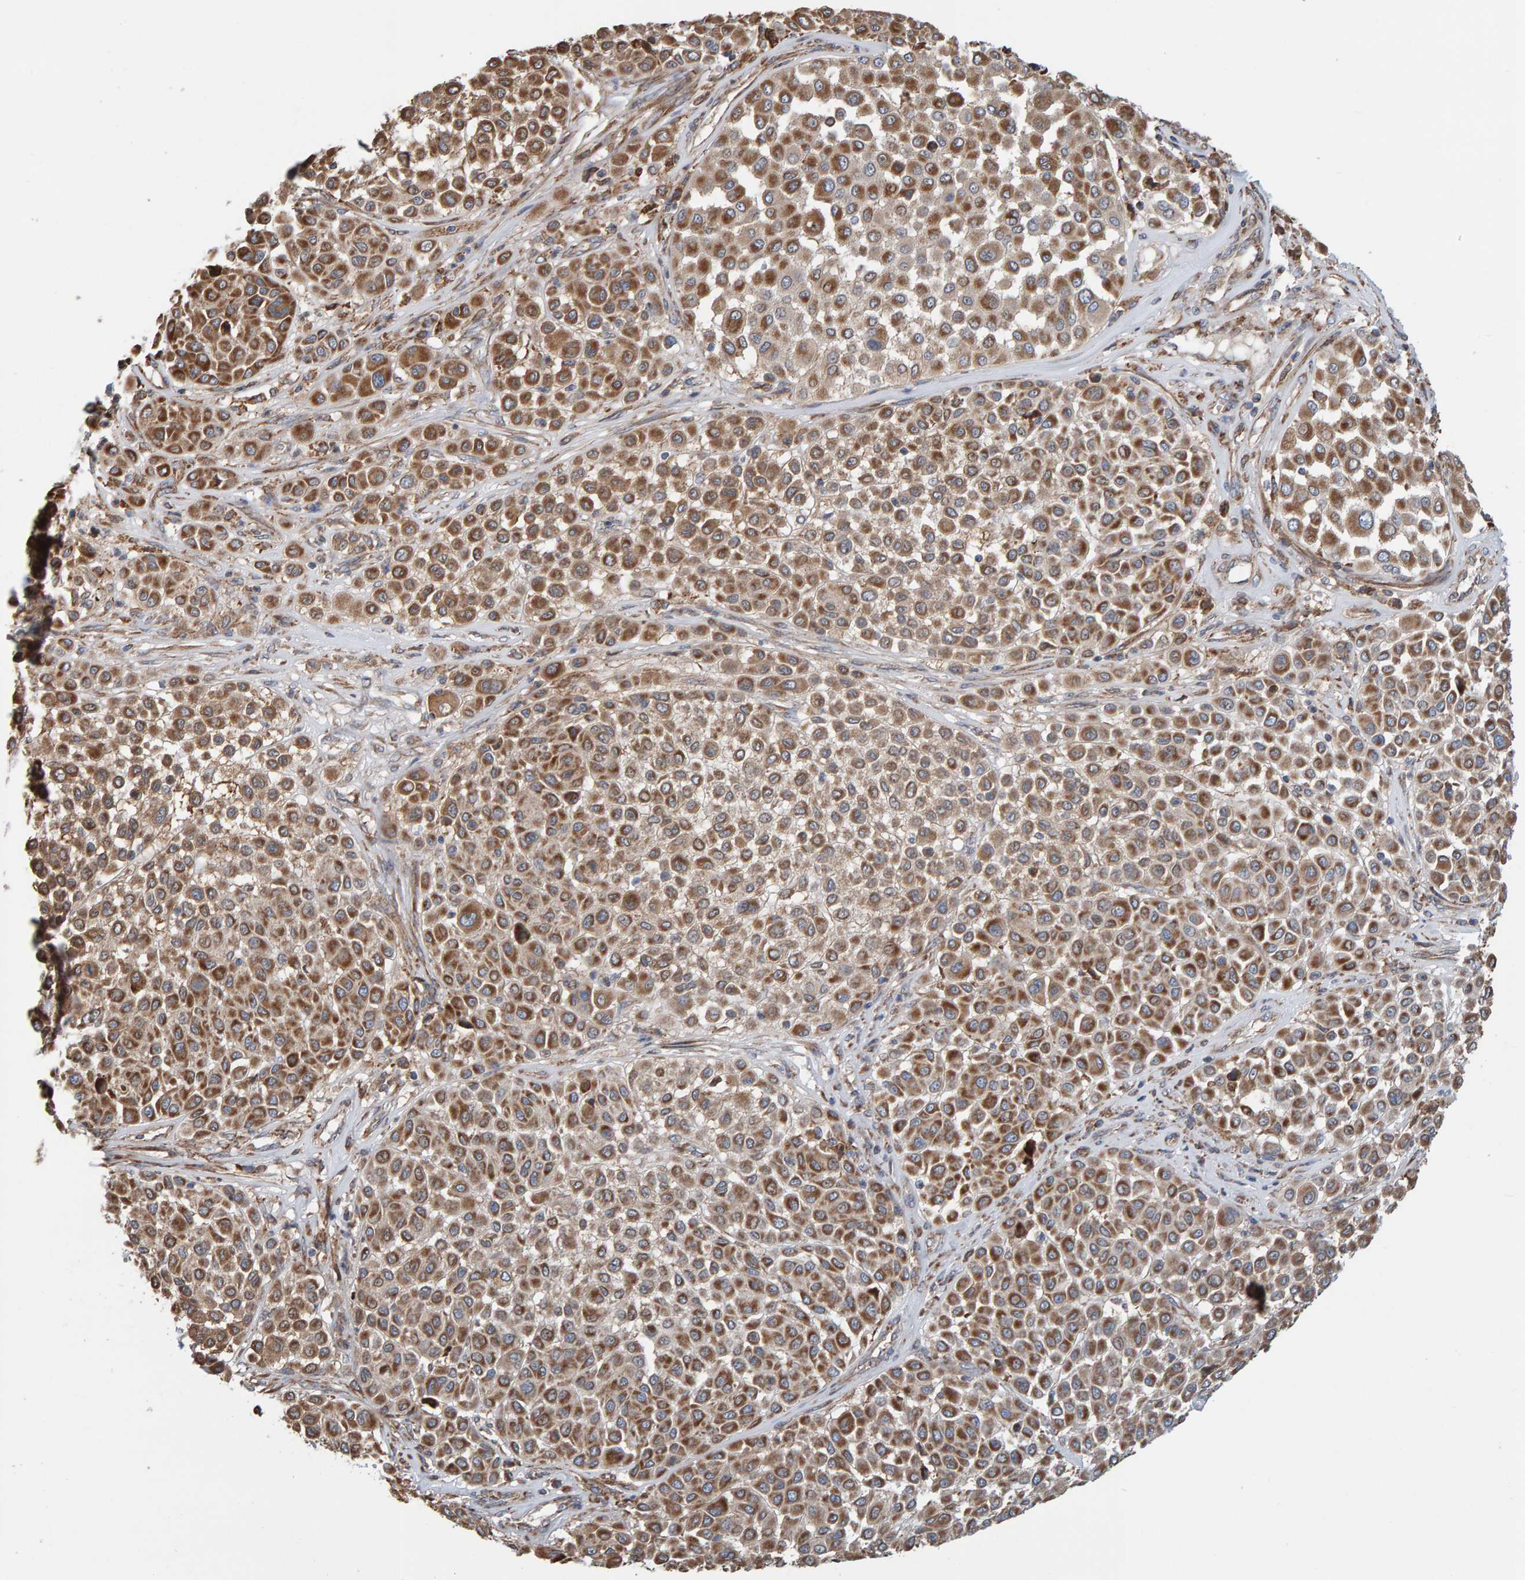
{"staining": {"intensity": "moderate", "quantity": ">75%", "location": "cytoplasmic/membranous"}, "tissue": "melanoma", "cell_type": "Tumor cells", "image_type": "cancer", "snomed": [{"axis": "morphology", "description": "Malignant melanoma, Metastatic site"}, {"axis": "topography", "description": "Soft tissue"}], "caption": "IHC of human melanoma displays medium levels of moderate cytoplasmic/membranous staining in approximately >75% of tumor cells. (brown staining indicates protein expression, while blue staining denotes nuclei).", "gene": "MRPL45", "patient": {"sex": "male", "age": 41}}